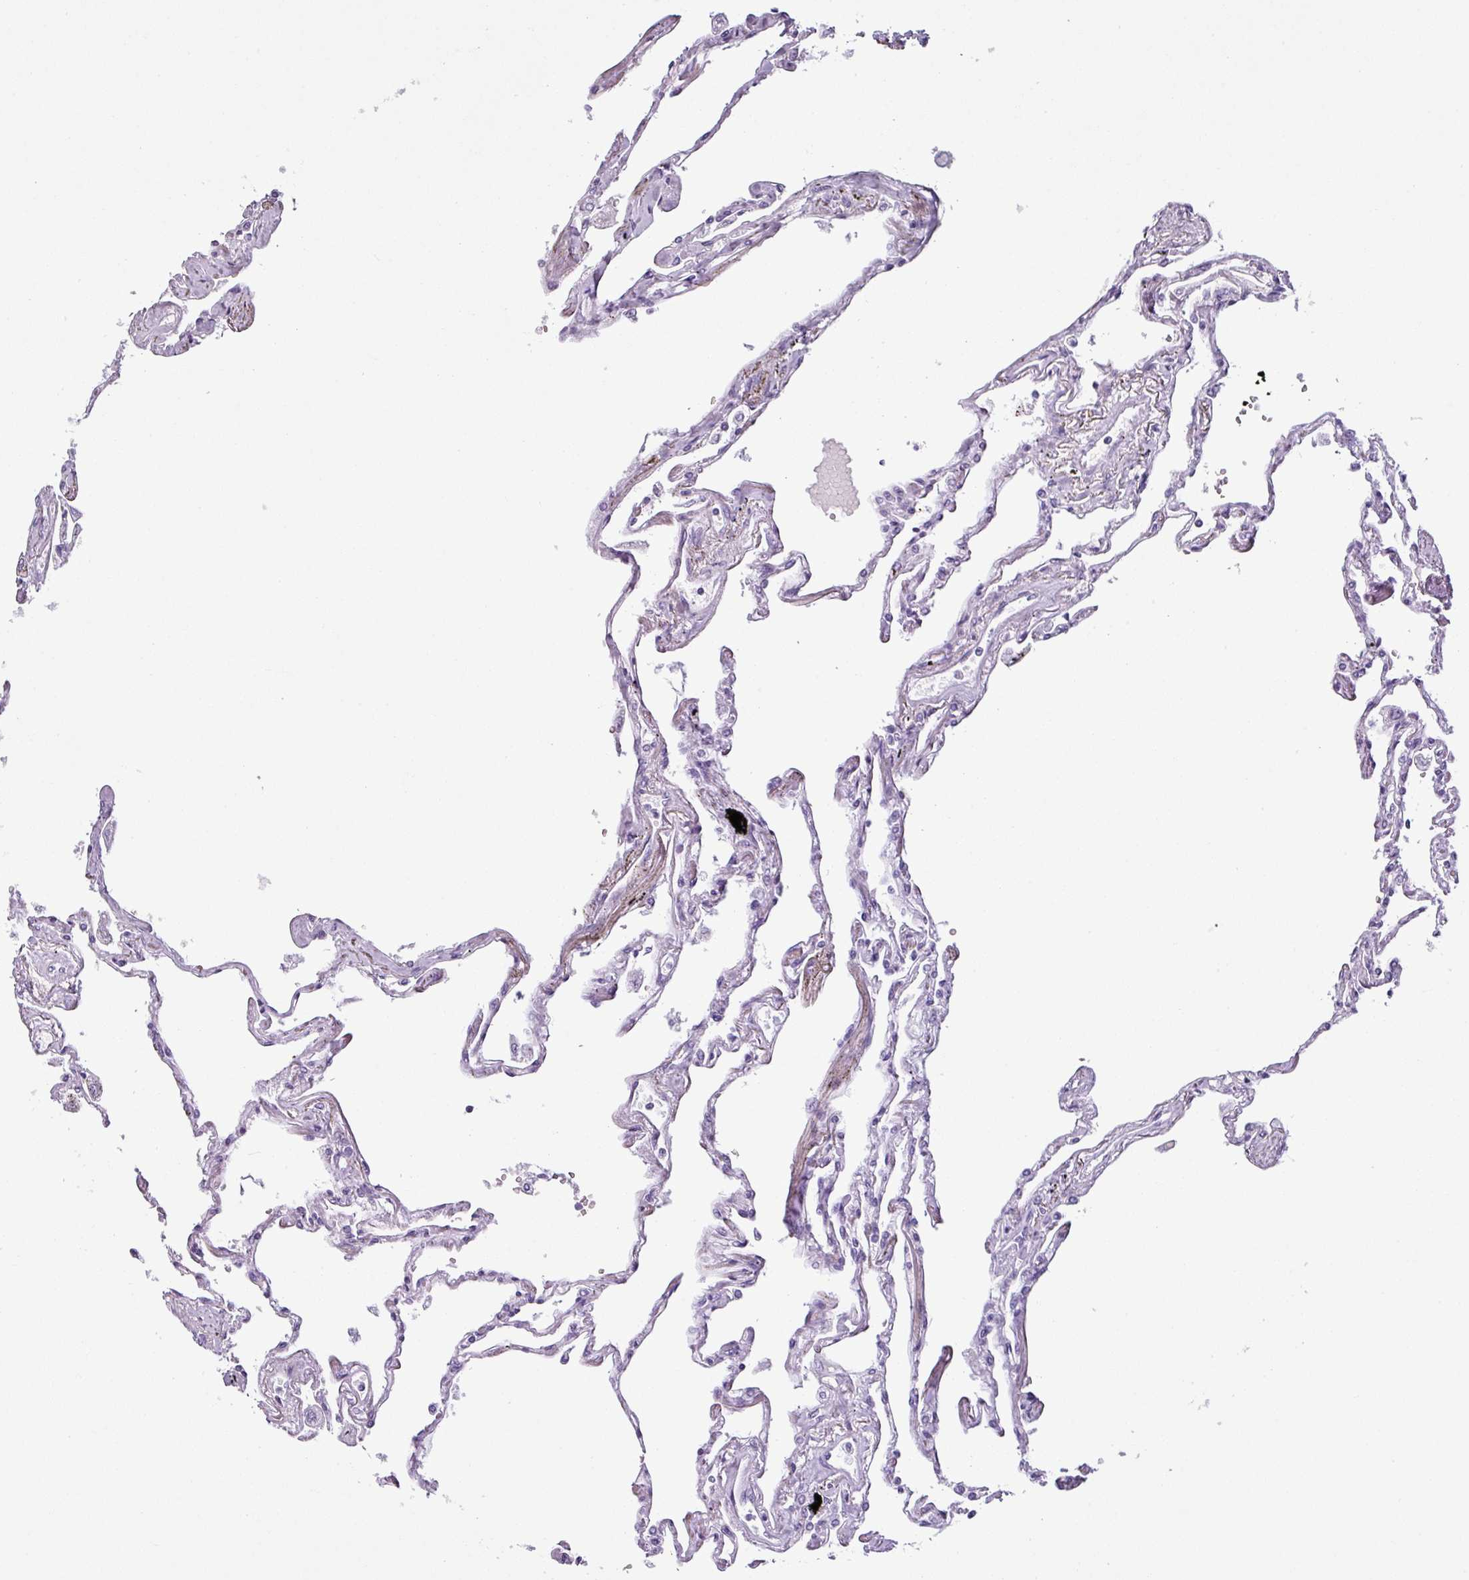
{"staining": {"intensity": "negative", "quantity": "none", "location": "none"}, "tissue": "lung", "cell_type": "Alveolar cells", "image_type": "normal", "snomed": [{"axis": "morphology", "description": "Normal tissue, NOS"}, {"axis": "topography", "description": "Lung"}], "caption": "Immunohistochemistry of normal lung shows no expression in alveolar cells.", "gene": "SCT", "patient": {"sex": "female", "age": 67}}